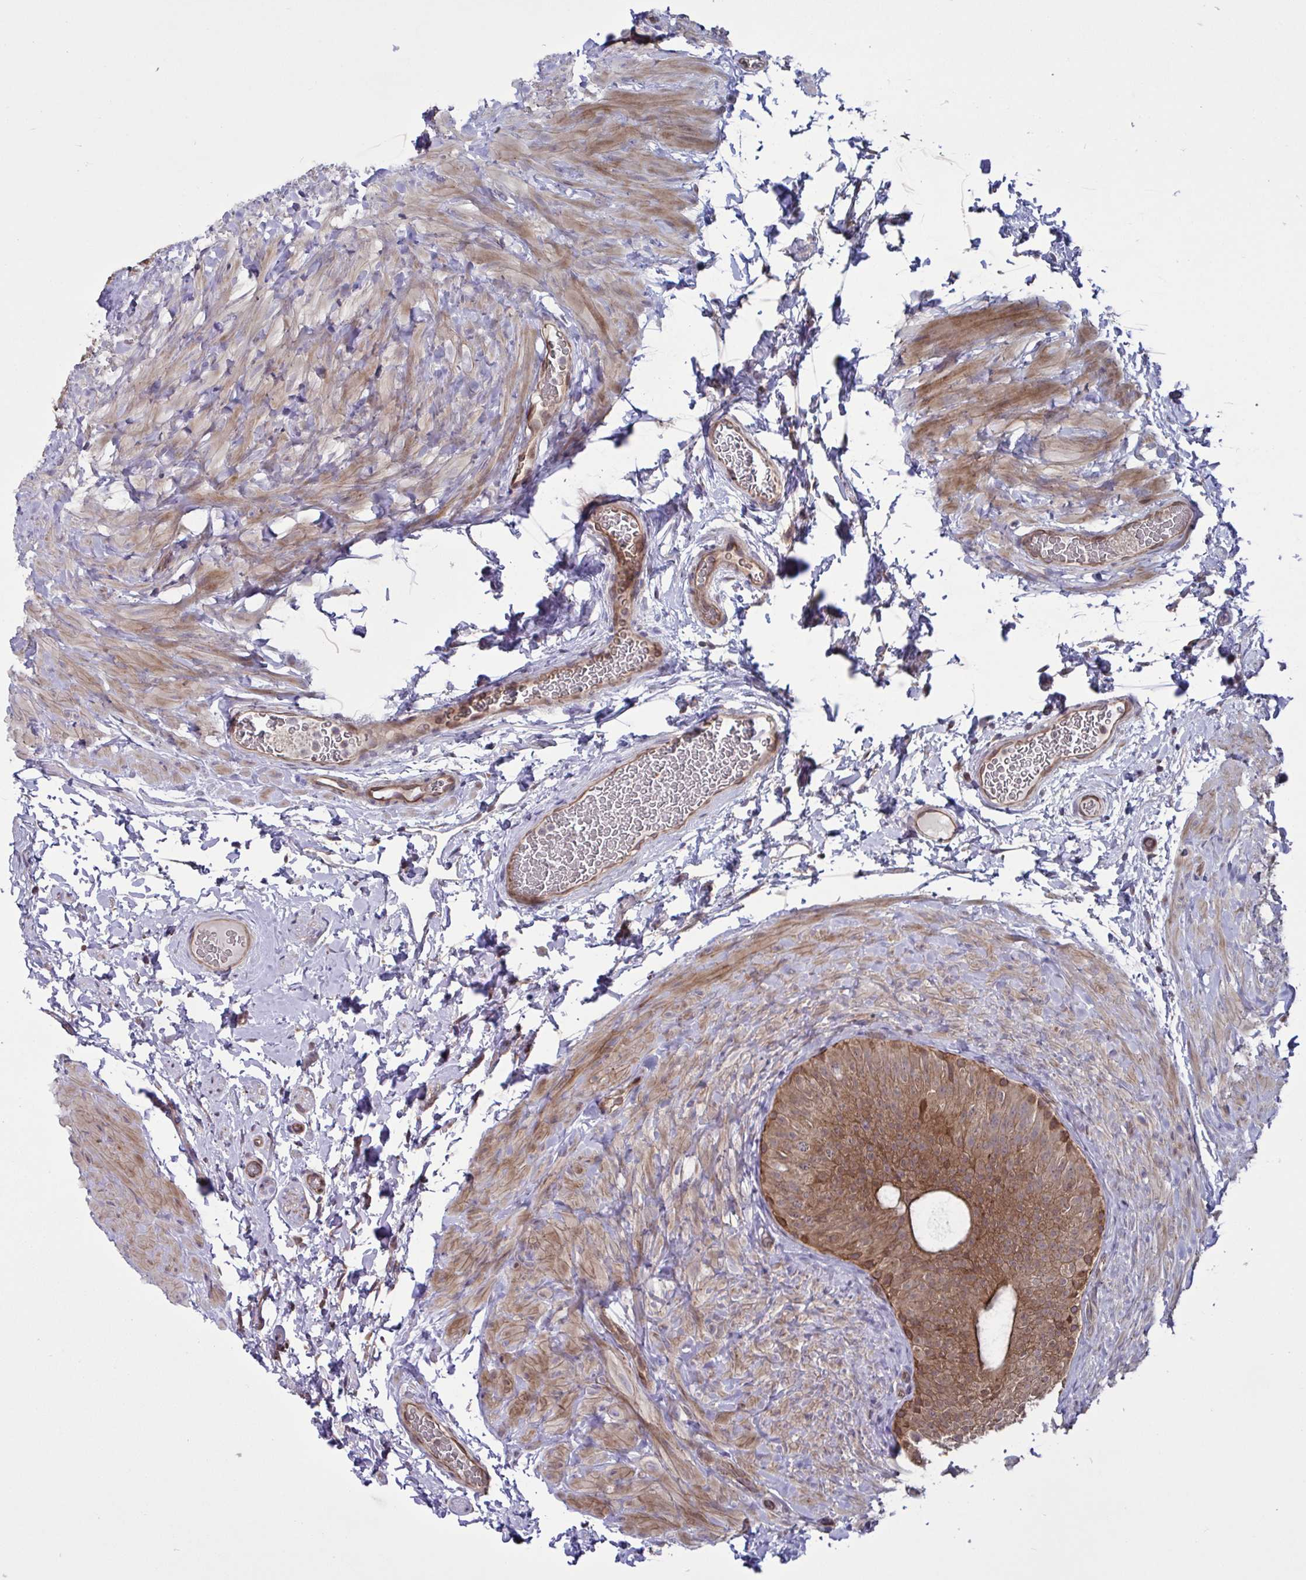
{"staining": {"intensity": "strong", "quantity": ">75%", "location": "cytoplasmic/membranous"}, "tissue": "epididymis", "cell_type": "Glandular cells", "image_type": "normal", "snomed": [{"axis": "morphology", "description": "Normal tissue, NOS"}, {"axis": "topography", "description": "Epididymis, spermatic cord, NOS"}, {"axis": "topography", "description": "Epididymis"}], "caption": "Strong cytoplasmic/membranous protein expression is identified in approximately >75% of glandular cells in epididymis.", "gene": "GLTP", "patient": {"sex": "male", "age": 31}}